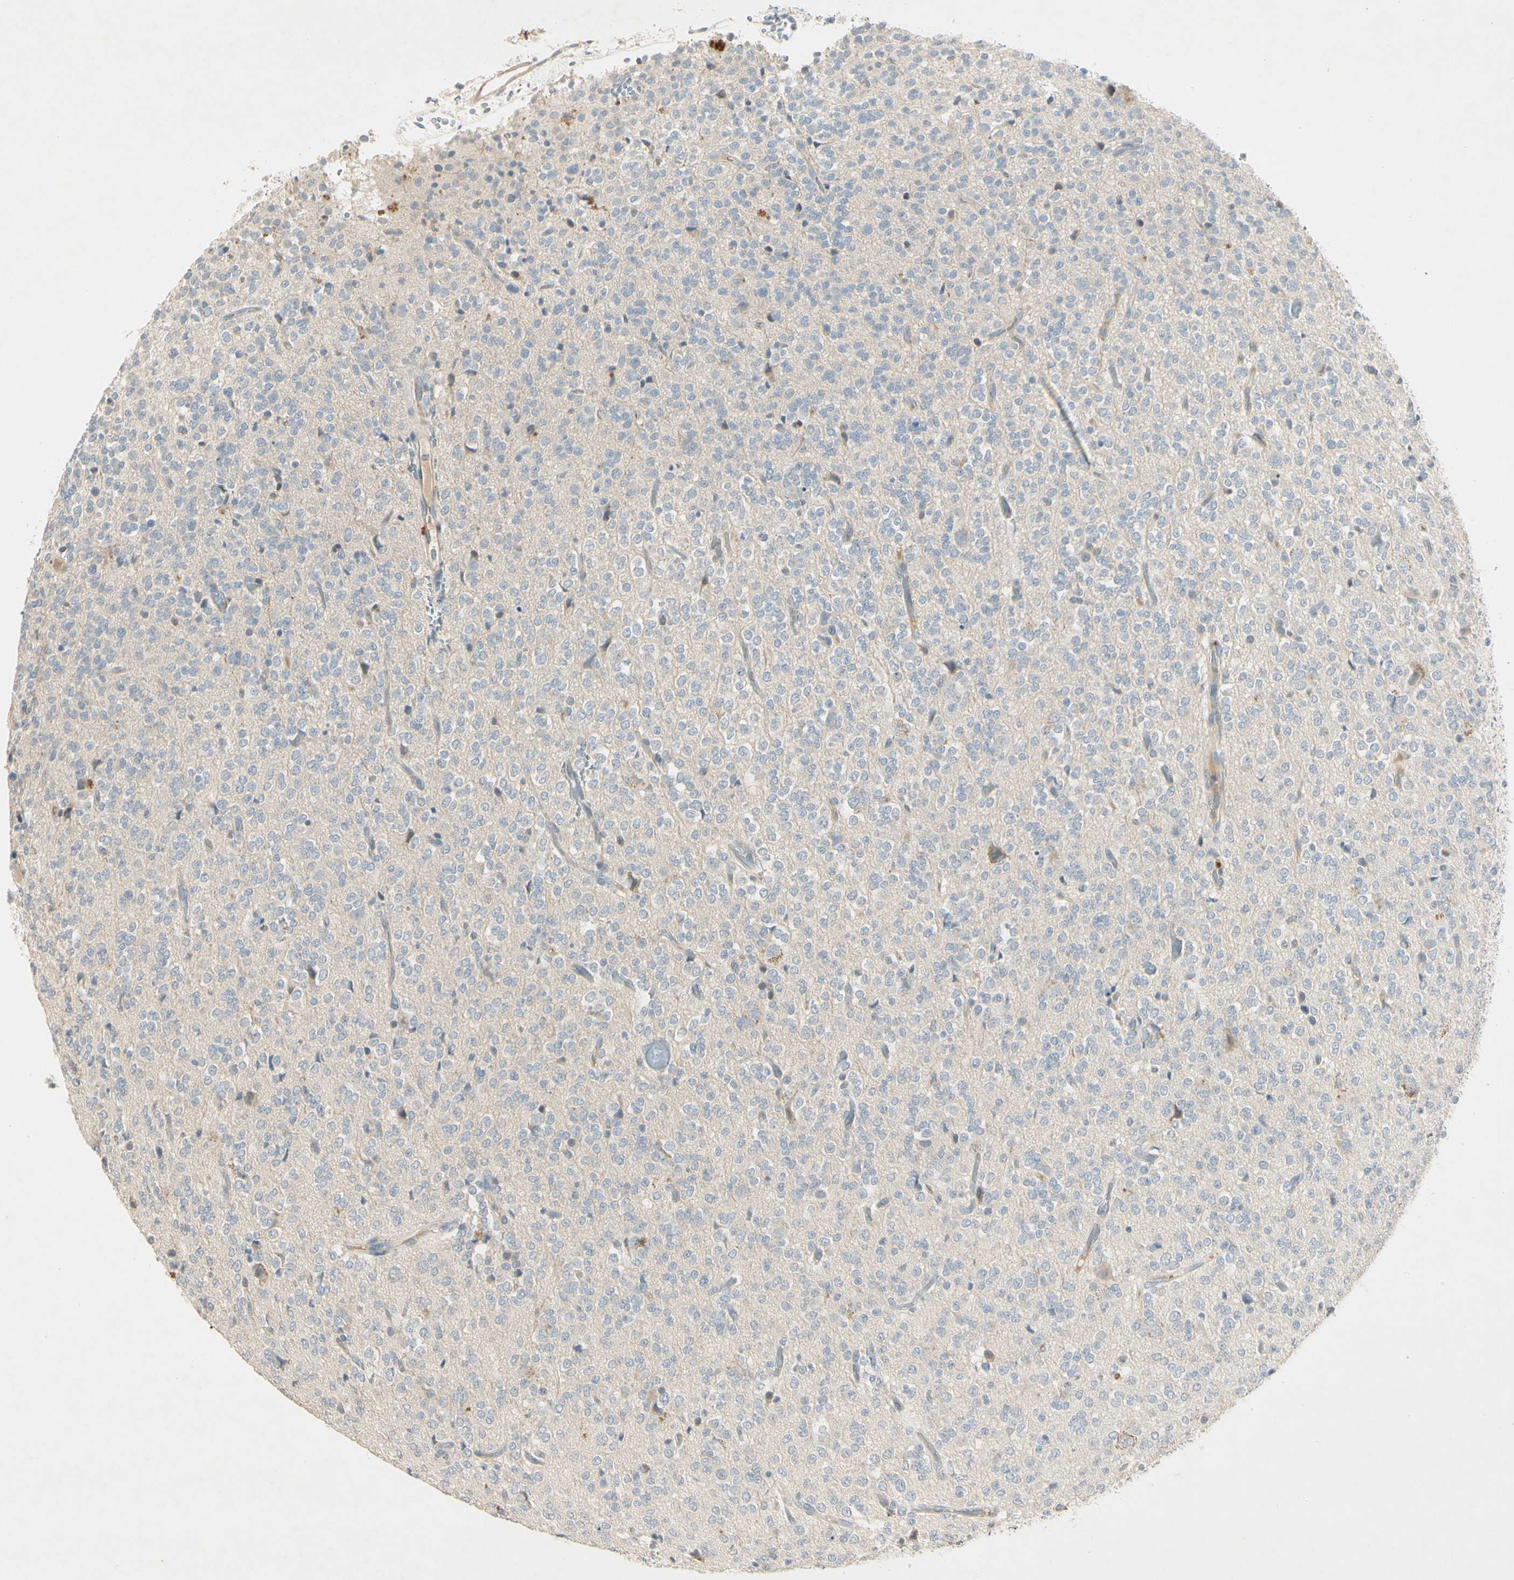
{"staining": {"intensity": "negative", "quantity": "none", "location": "none"}, "tissue": "glioma", "cell_type": "Tumor cells", "image_type": "cancer", "snomed": [{"axis": "morphology", "description": "Glioma, malignant, Low grade"}, {"axis": "topography", "description": "Brain"}], "caption": "An image of glioma stained for a protein exhibits no brown staining in tumor cells.", "gene": "PRSS21", "patient": {"sex": "male", "age": 38}}